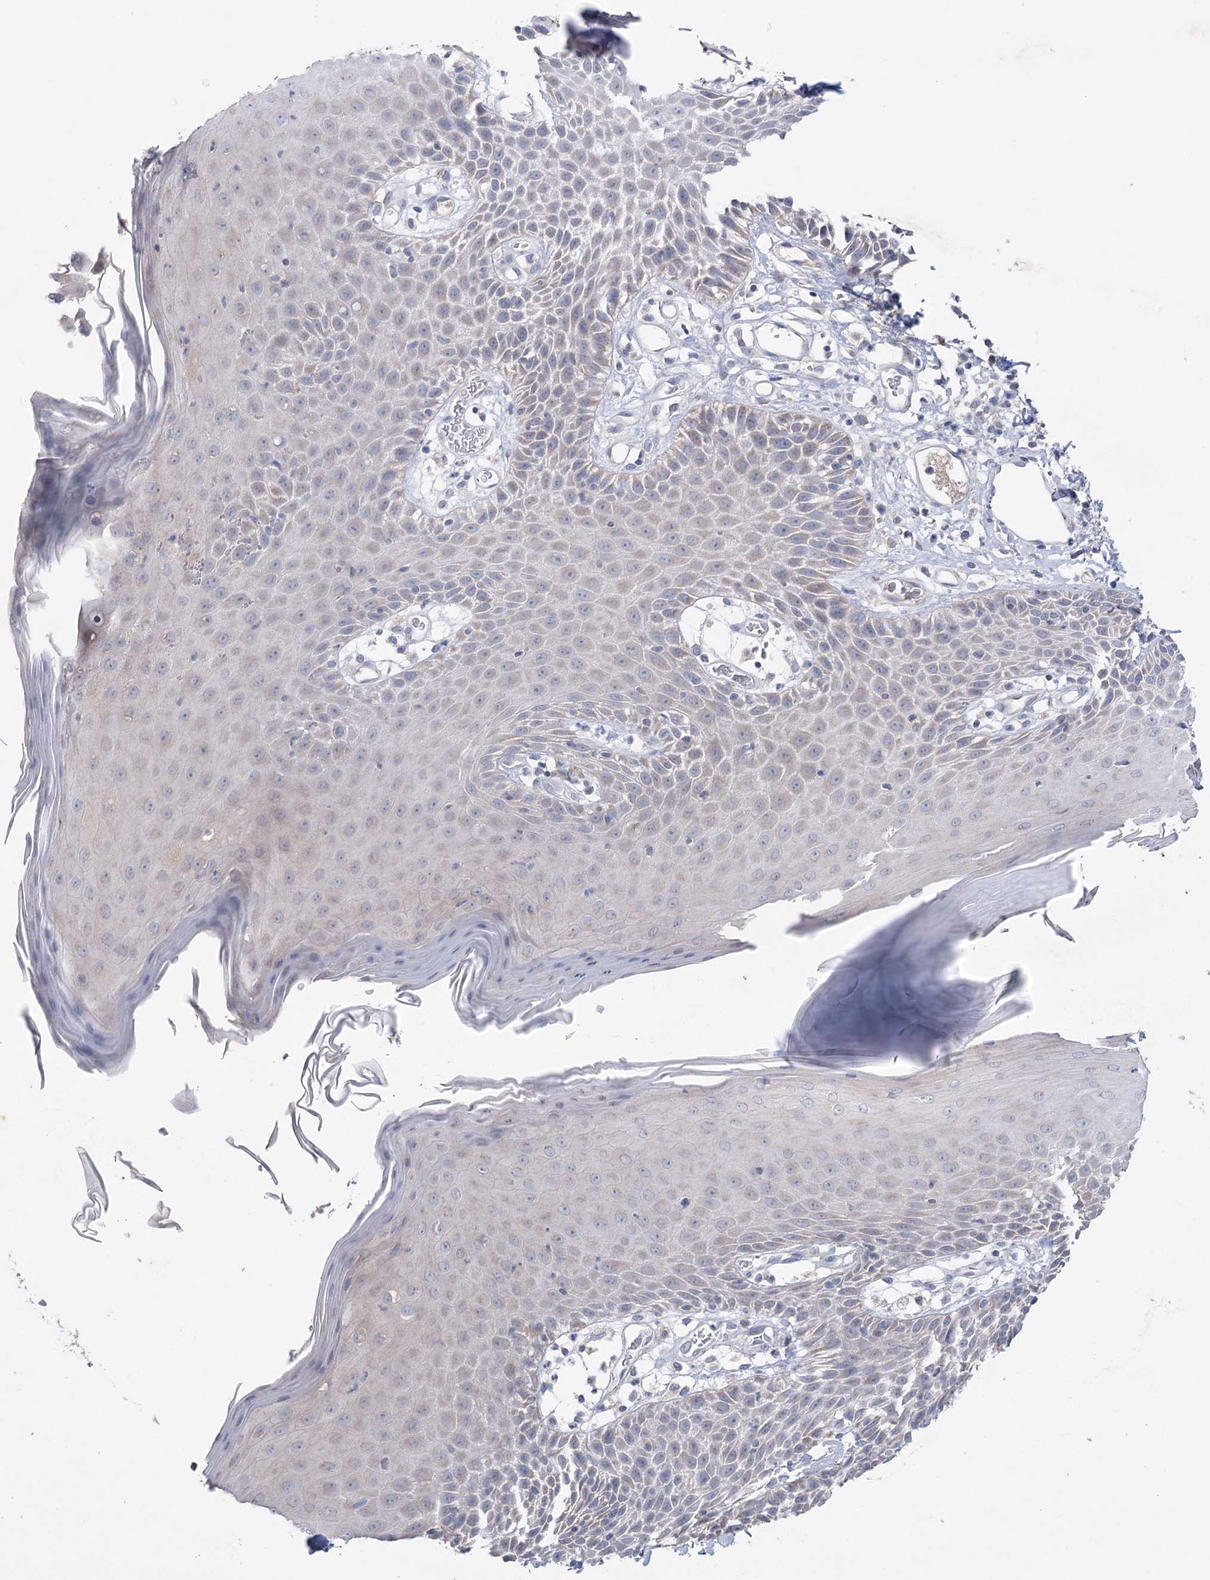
{"staining": {"intensity": "weak", "quantity": "<25%", "location": "cytoplasmic/membranous"}, "tissue": "skin", "cell_type": "Epidermal cells", "image_type": "normal", "snomed": [{"axis": "morphology", "description": "Normal tissue, NOS"}, {"axis": "topography", "description": "Vulva"}], "caption": "Immunohistochemical staining of normal human skin displays no significant expression in epidermal cells.", "gene": "MTCH2", "patient": {"sex": "female", "age": 68}}